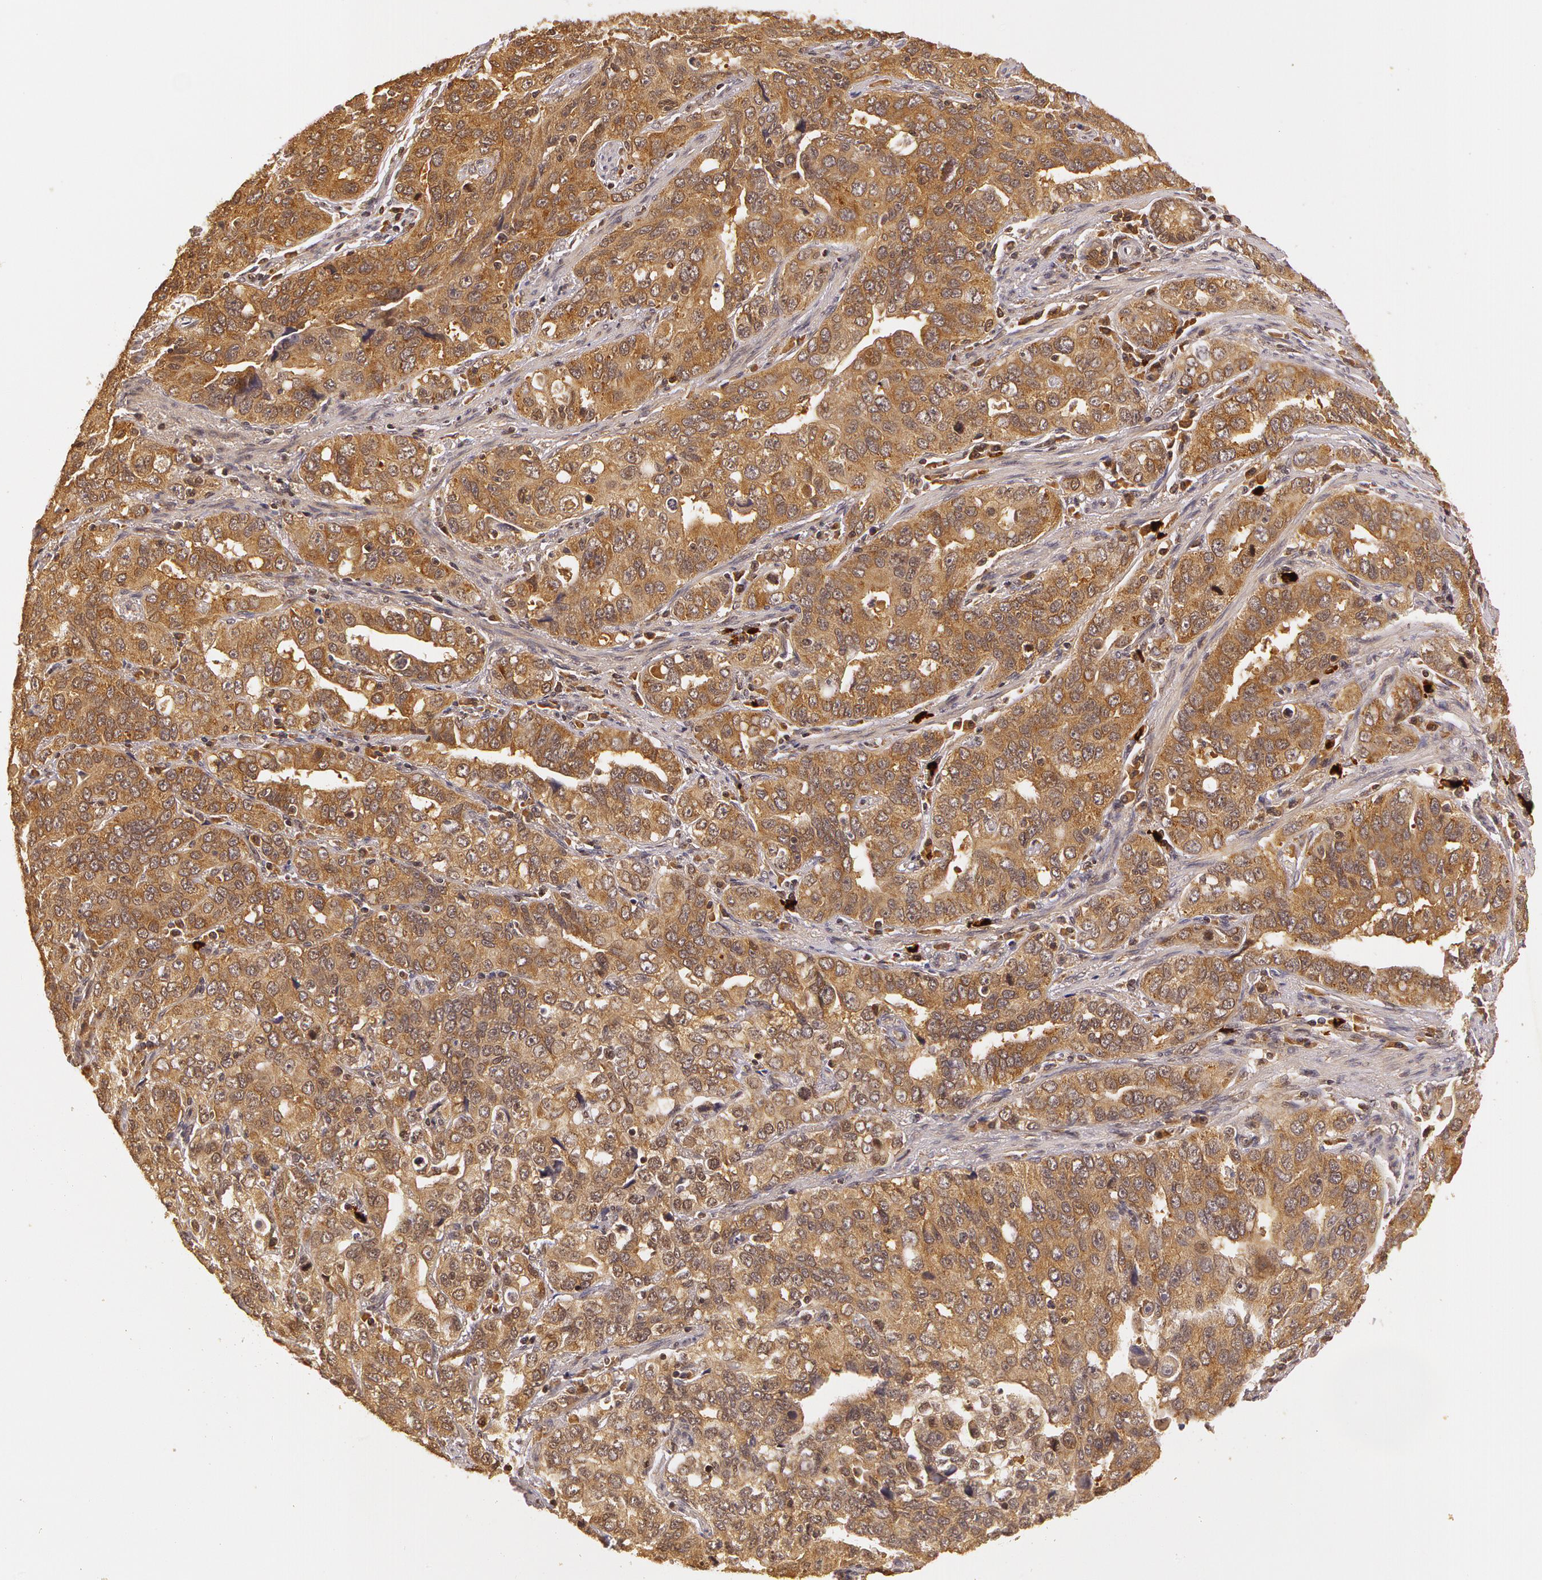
{"staining": {"intensity": "moderate", "quantity": ">75%", "location": "cytoplasmic/membranous"}, "tissue": "stomach cancer", "cell_type": "Tumor cells", "image_type": "cancer", "snomed": [{"axis": "morphology", "description": "Adenocarcinoma, NOS"}, {"axis": "topography", "description": "Stomach, upper"}], "caption": "Stomach cancer tissue demonstrates moderate cytoplasmic/membranous expression in approximately >75% of tumor cells, visualized by immunohistochemistry.", "gene": "ASCC2", "patient": {"sex": "male", "age": 76}}